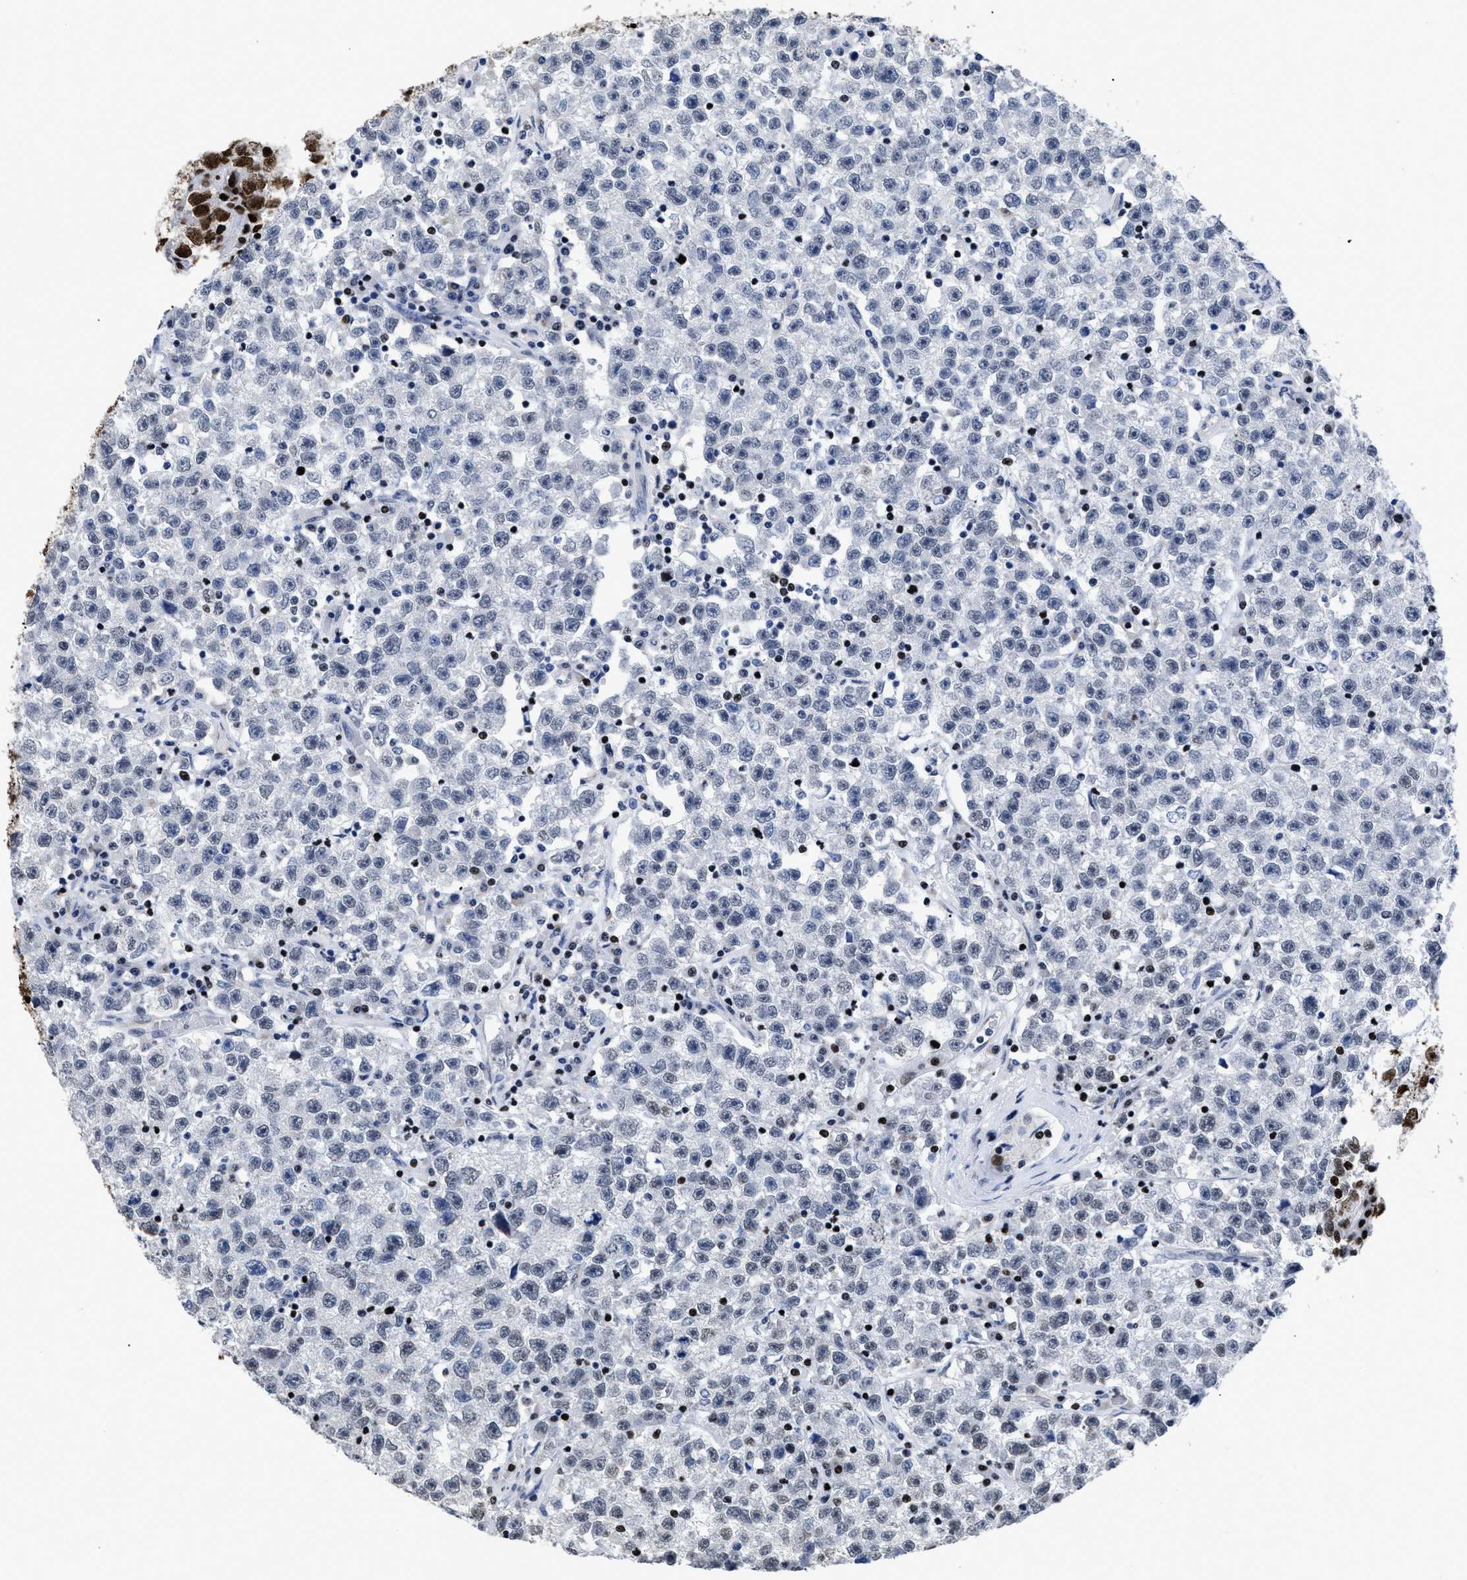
{"staining": {"intensity": "negative", "quantity": "none", "location": "none"}, "tissue": "testis cancer", "cell_type": "Tumor cells", "image_type": "cancer", "snomed": [{"axis": "morphology", "description": "Seminoma, NOS"}, {"axis": "topography", "description": "Testis"}], "caption": "Tumor cells are negative for brown protein staining in testis cancer (seminoma).", "gene": "CALHM3", "patient": {"sex": "male", "age": 22}}